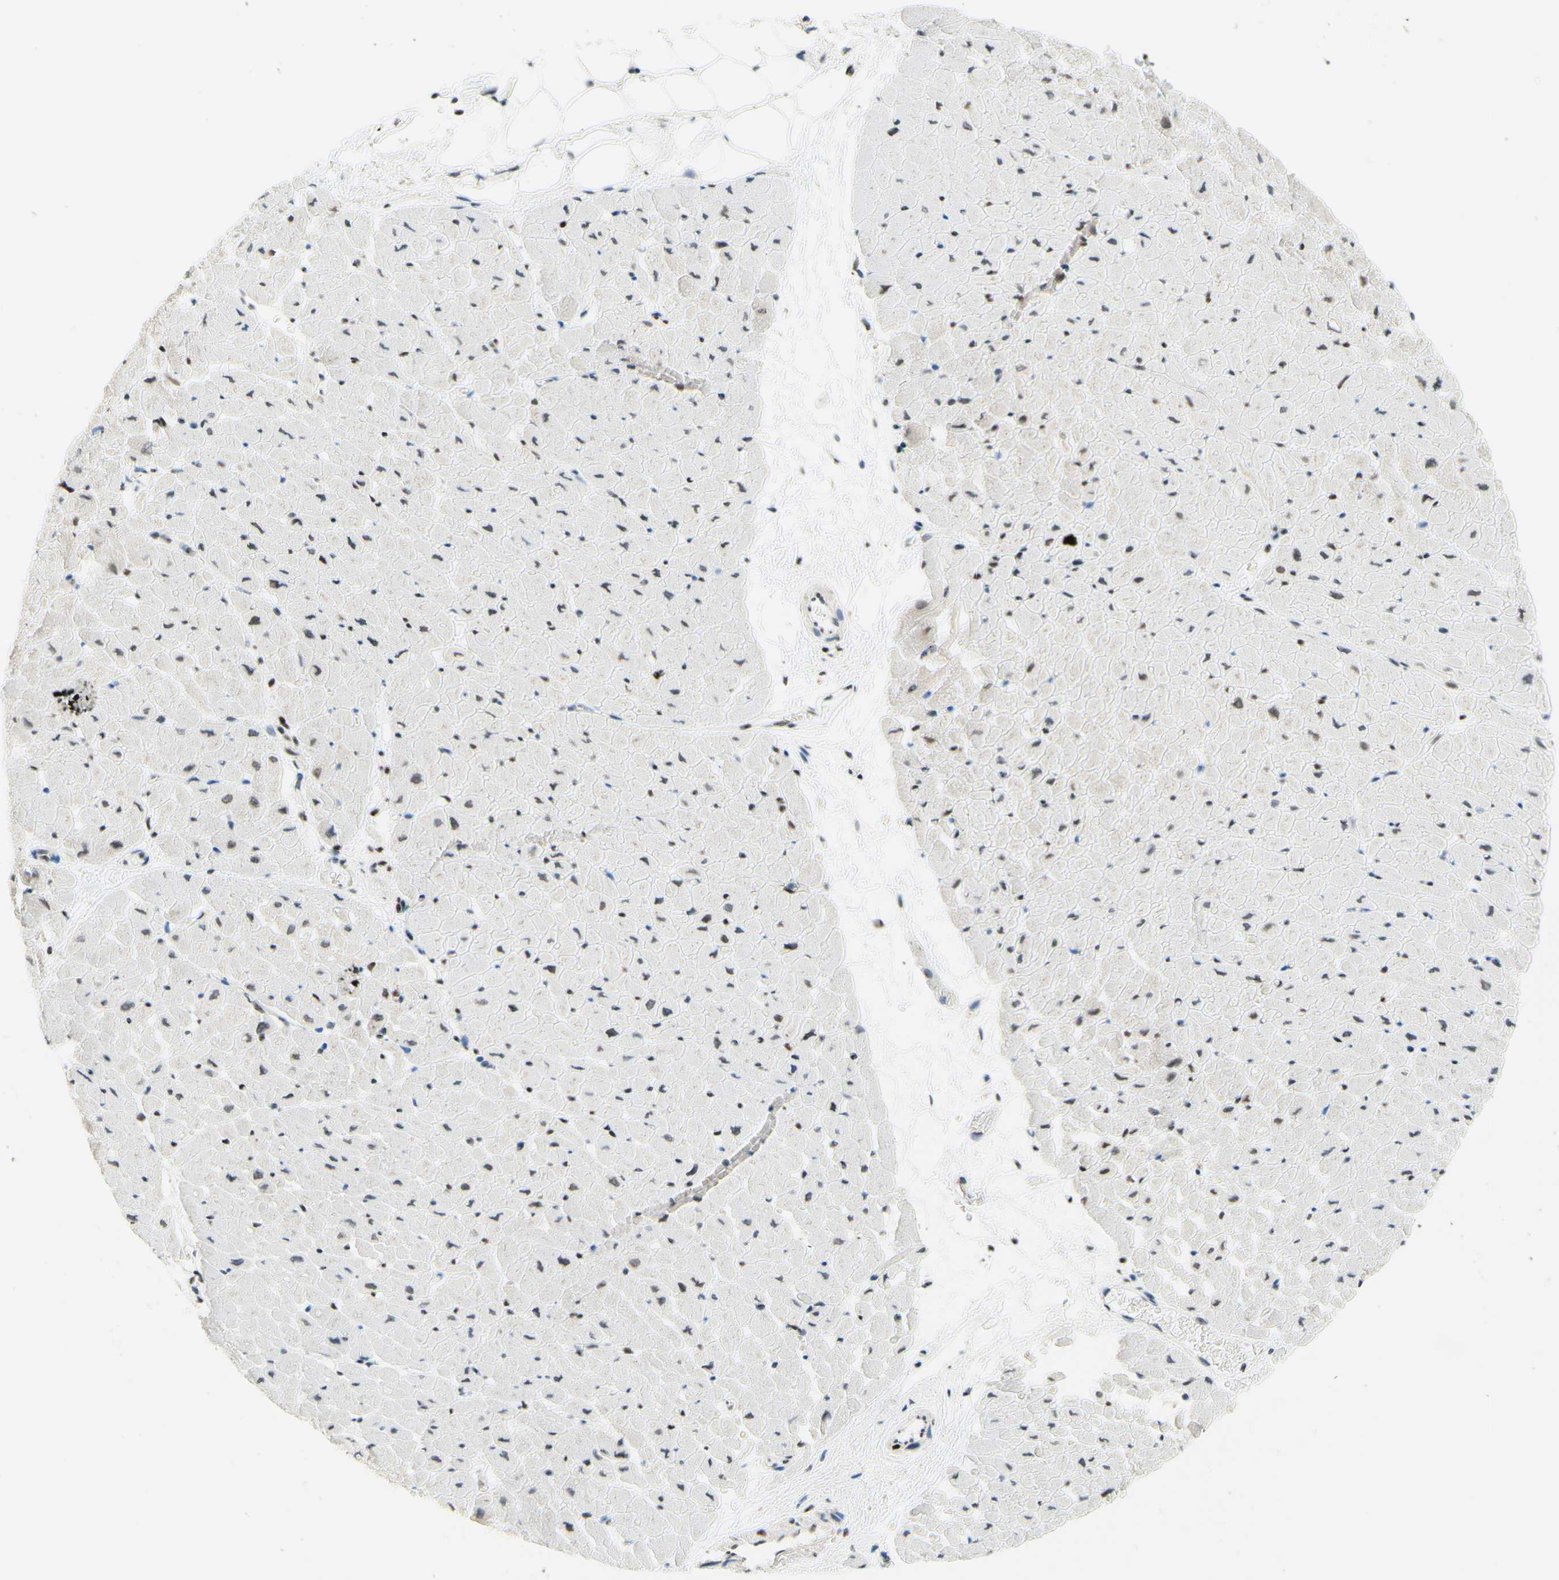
{"staining": {"intensity": "negative", "quantity": "none", "location": "none"}, "tissue": "heart muscle", "cell_type": "Cardiomyocytes", "image_type": "normal", "snomed": [{"axis": "morphology", "description": "Normal tissue, NOS"}, {"axis": "topography", "description": "Heart"}], "caption": "Image shows no protein expression in cardiomyocytes of unremarkable heart muscle.", "gene": "CBX7", "patient": {"sex": "male", "age": 45}}